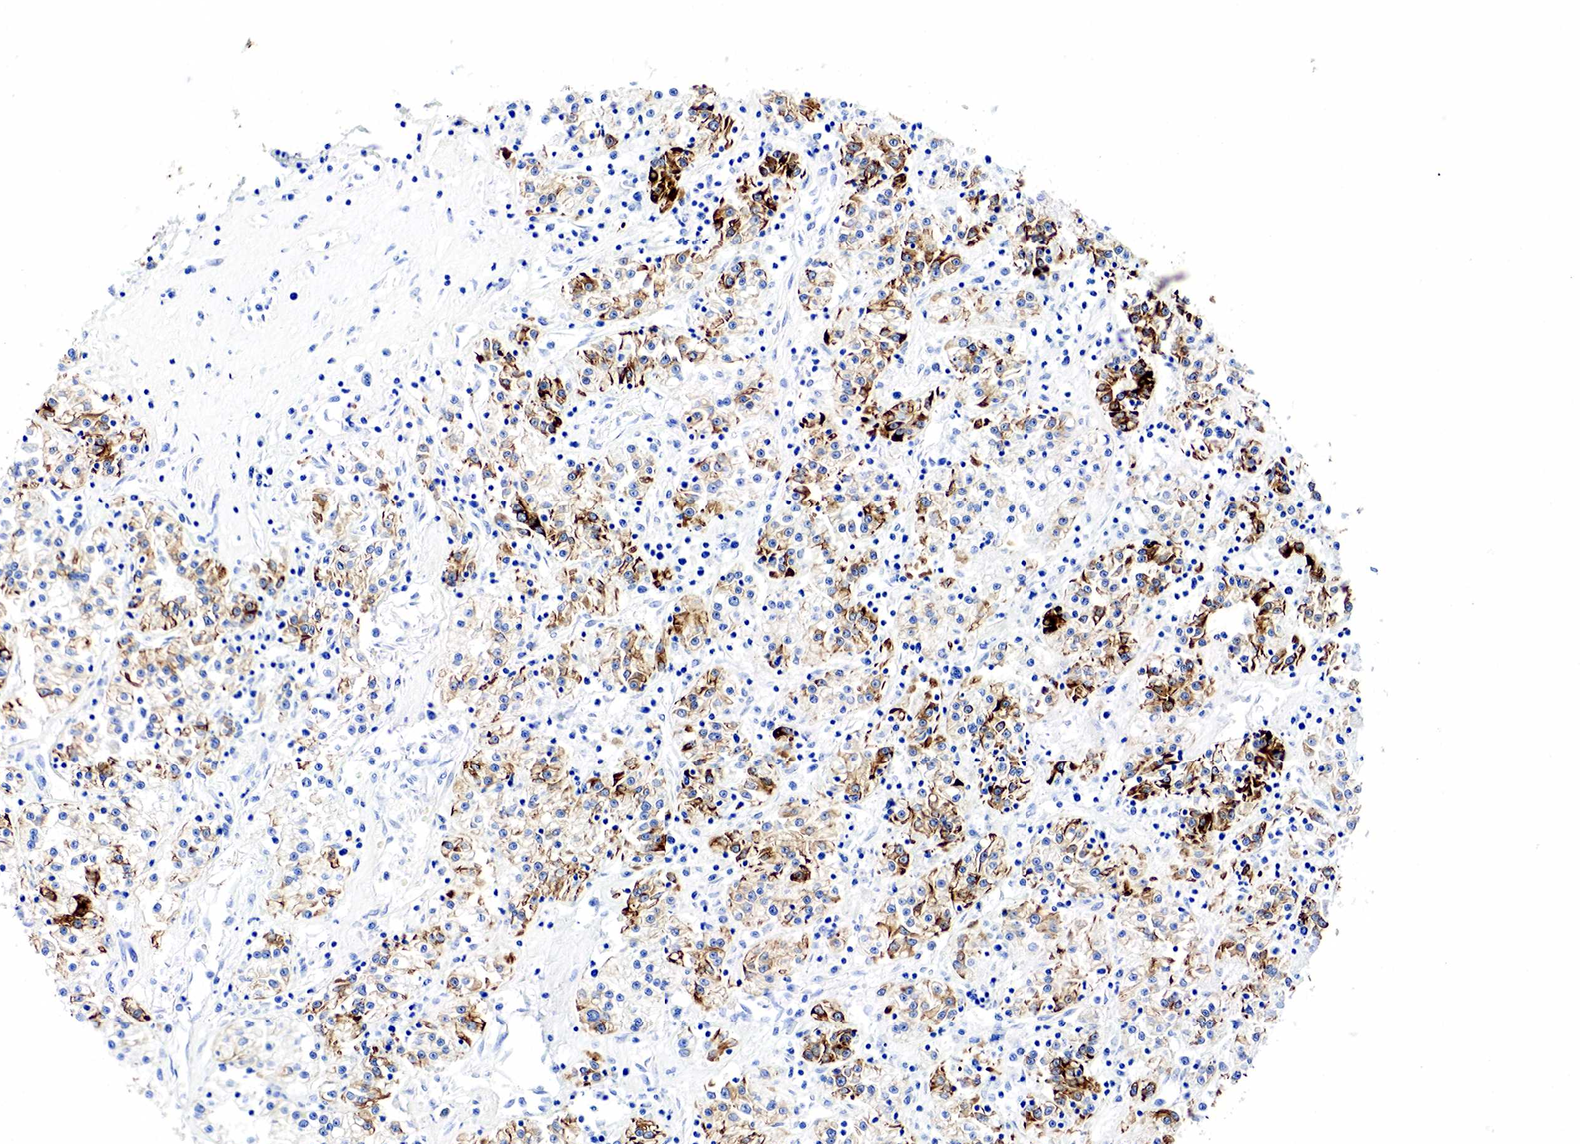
{"staining": {"intensity": "strong", "quantity": ">75%", "location": "cytoplasmic/membranous"}, "tissue": "renal cancer", "cell_type": "Tumor cells", "image_type": "cancer", "snomed": [{"axis": "morphology", "description": "Adenocarcinoma, NOS"}, {"axis": "topography", "description": "Kidney"}], "caption": "Human adenocarcinoma (renal) stained with a protein marker demonstrates strong staining in tumor cells.", "gene": "KRT18", "patient": {"sex": "female", "age": 76}}